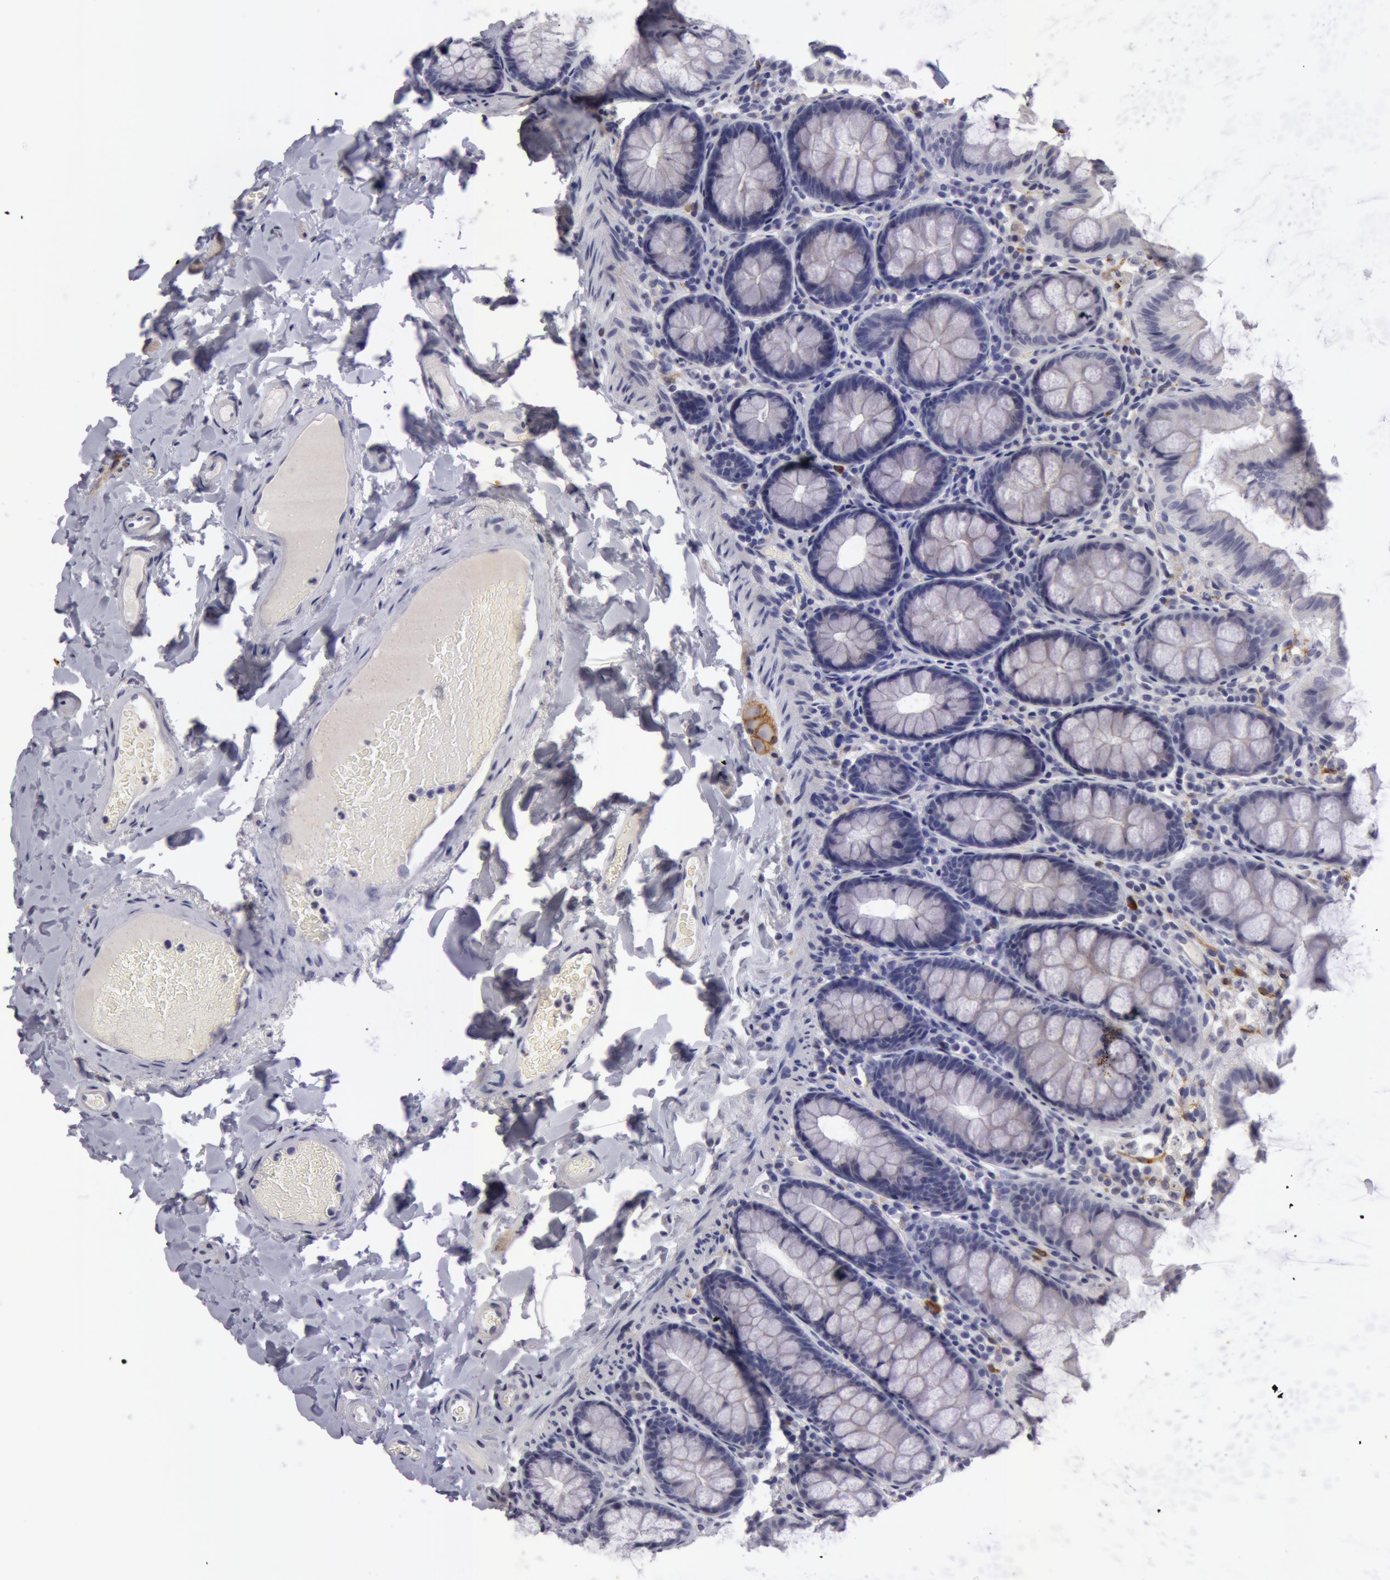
{"staining": {"intensity": "negative", "quantity": "none", "location": "none"}, "tissue": "colon", "cell_type": "Endothelial cells", "image_type": "normal", "snomed": [{"axis": "morphology", "description": "Normal tissue, NOS"}, {"axis": "topography", "description": "Colon"}], "caption": "This is an immunohistochemistry (IHC) image of benign colon. There is no positivity in endothelial cells.", "gene": "NLGN4X", "patient": {"sex": "female", "age": 61}}